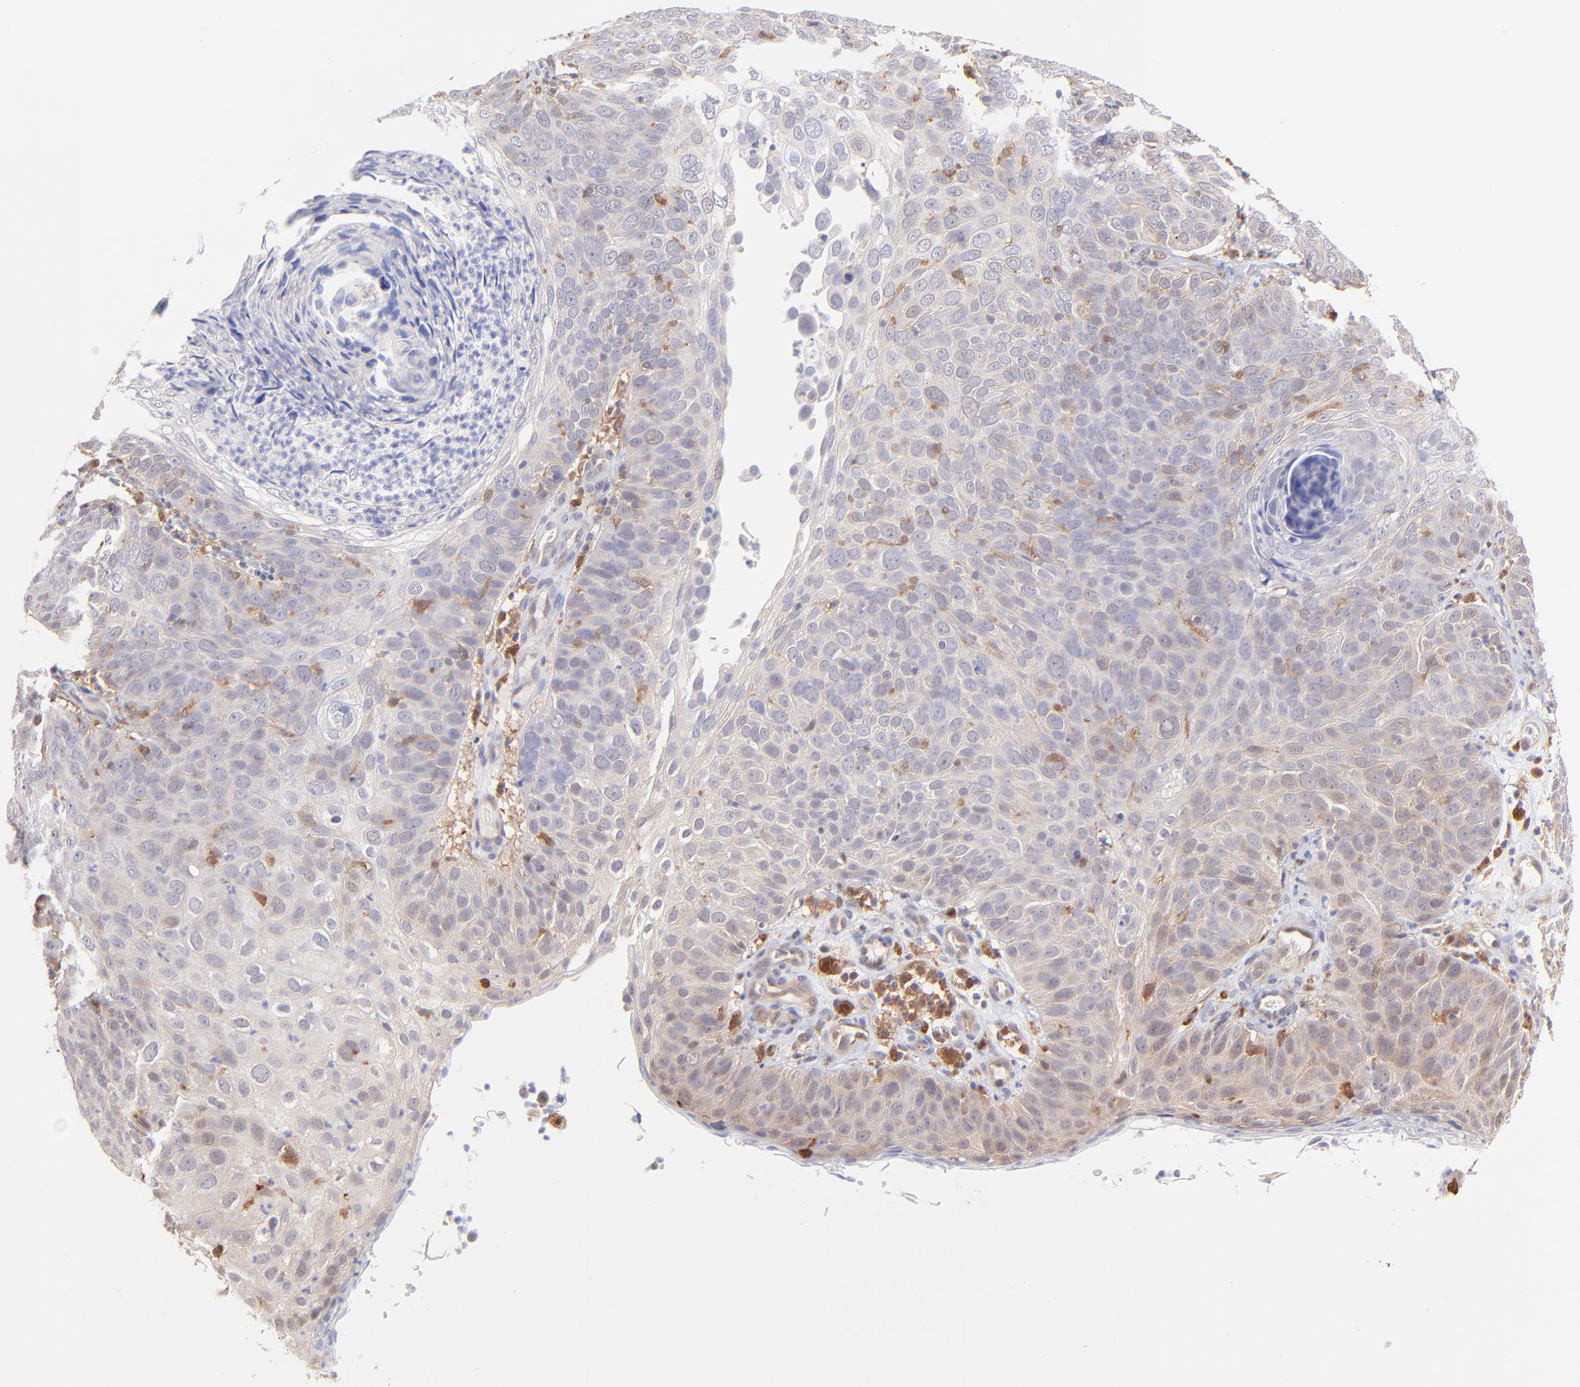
{"staining": {"intensity": "weak", "quantity": ">75%", "location": "cytoplasmic/membranous"}, "tissue": "skin cancer", "cell_type": "Tumor cells", "image_type": "cancer", "snomed": [{"axis": "morphology", "description": "Squamous cell carcinoma, NOS"}, {"axis": "topography", "description": "Skin"}], "caption": "Weak cytoplasmic/membranous protein positivity is appreciated in approximately >75% of tumor cells in skin cancer. The staining was performed using DAB (3,3'-diaminobenzidine), with brown indicating positive protein expression. Nuclei are stained blue with hematoxylin.", "gene": "HYAL1", "patient": {"sex": "male", "age": 87}}